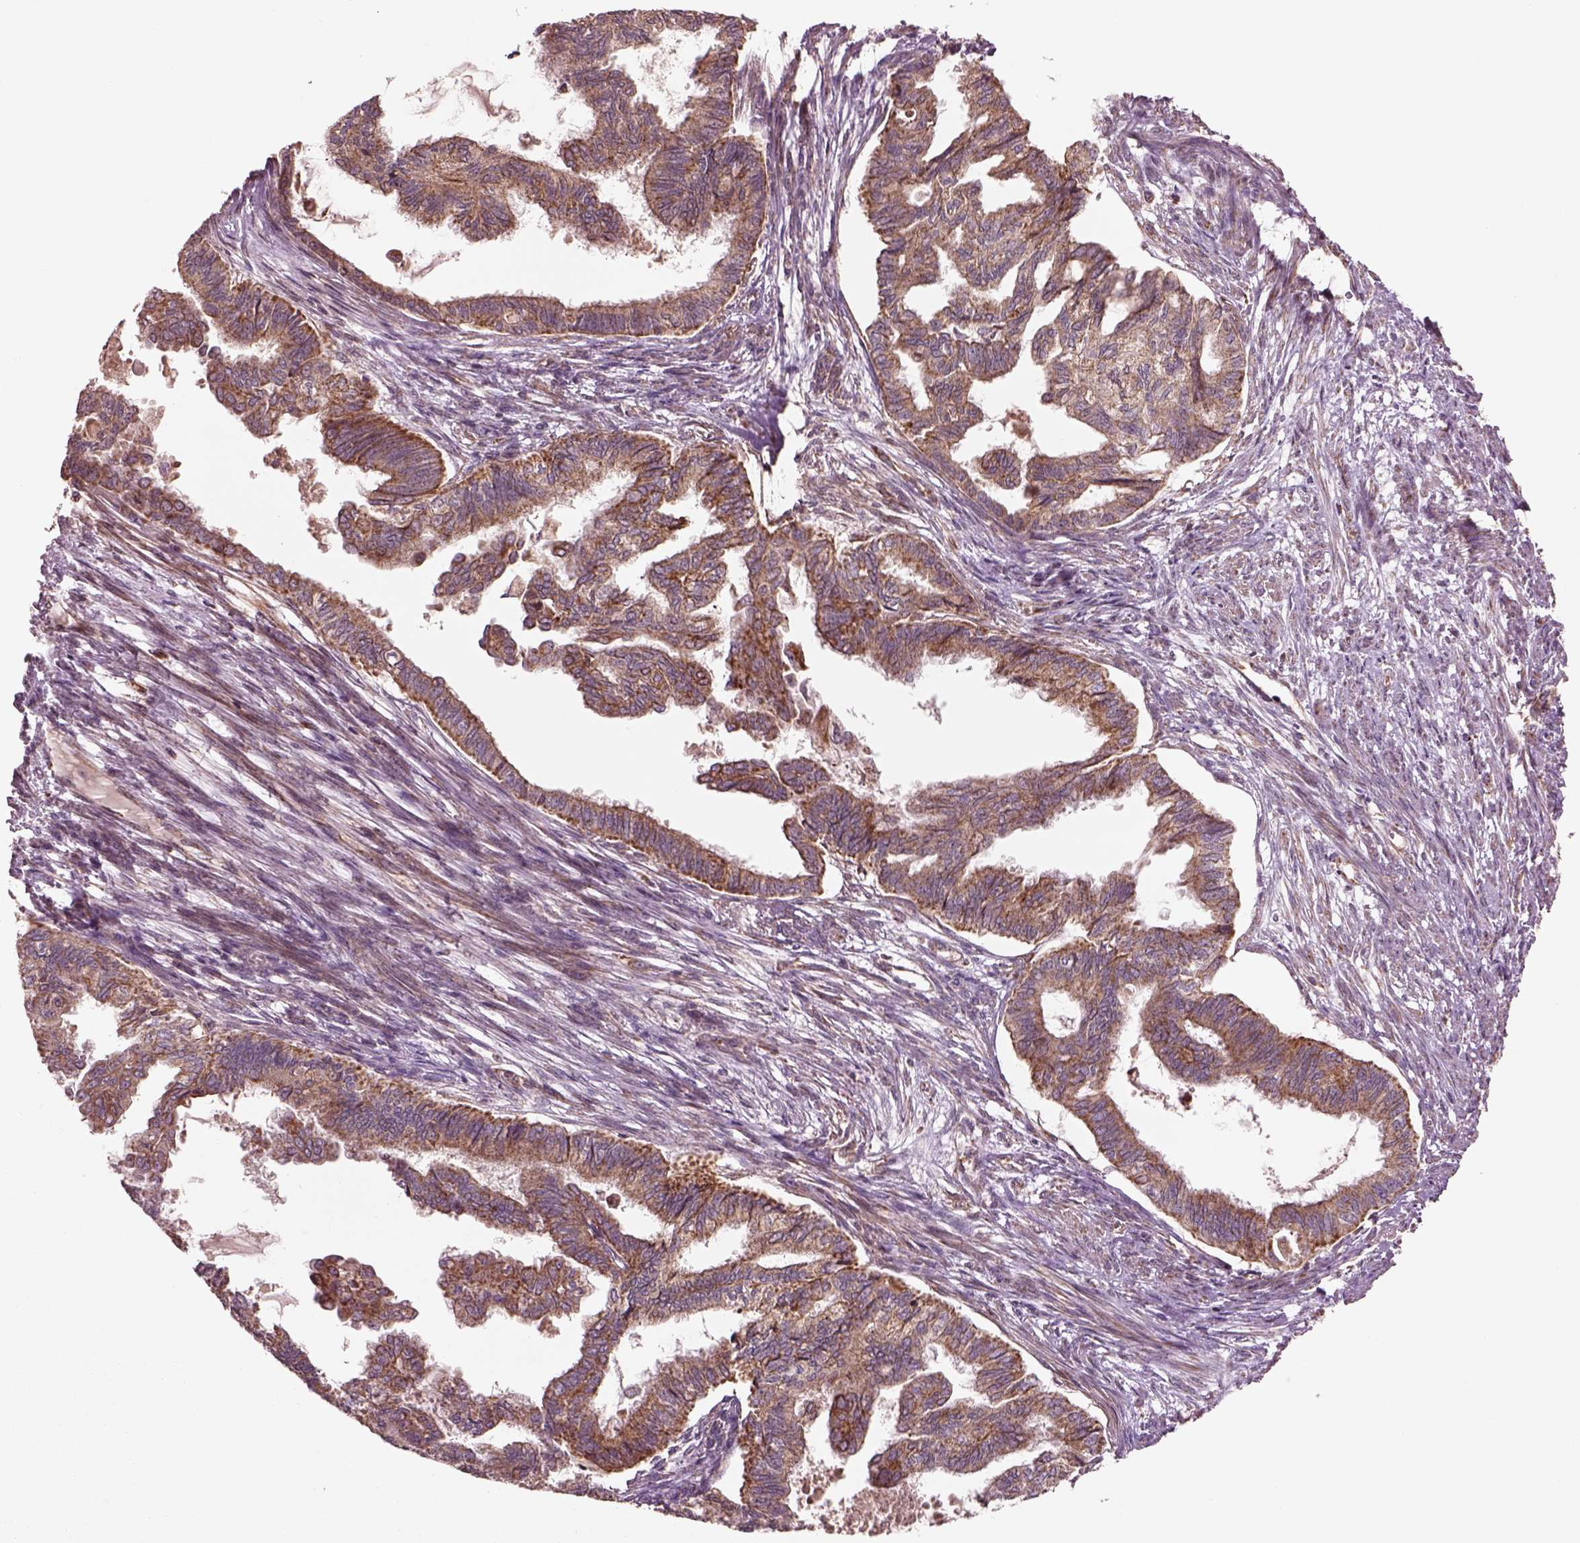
{"staining": {"intensity": "moderate", "quantity": ">75%", "location": "cytoplasmic/membranous"}, "tissue": "endometrial cancer", "cell_type": "Tumor cells", "image_type": "cancer", "snomed": [{"axis": "morphology", "description": "Adenocarcinoma, NOS"}, {"axis": "topography", "description": "Endometrium"}], "caption": "A medium amount of moderate cytoplasmic/membranous positivity is identified in about >75% of tumor cells in endometrial cancer tissue. (DAB IHC with brightfield microscopy, high magnification).", "gene": "SLC25A5", "patient": {"sex": "female", "age": 86}}